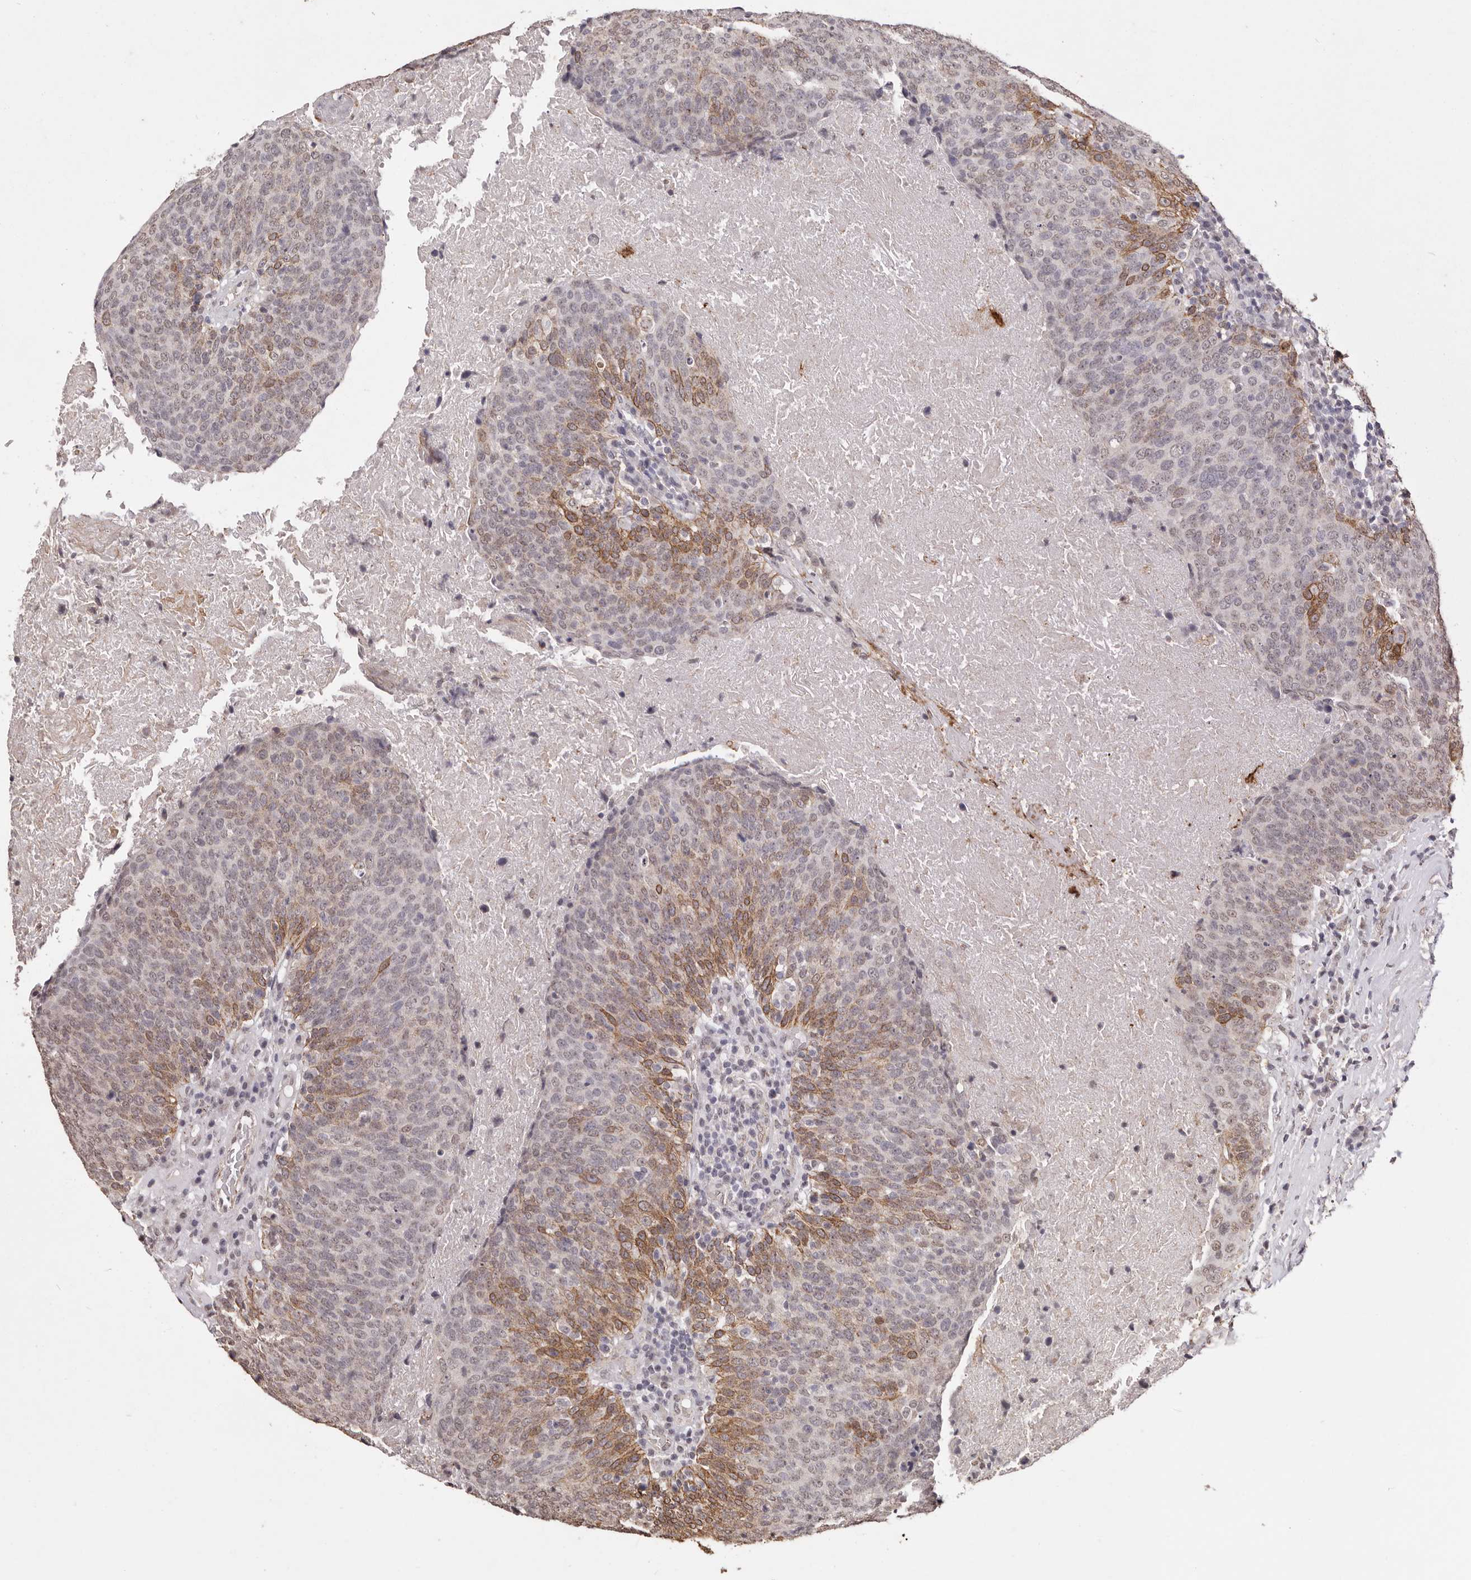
{"staining": {"intensity": "moderate", "quantity": "25%-75%", "location": "cytoplasmic/membranous"}, "tissue": "head and neck cancer", "cell_type": "Tumor cells", "image_type": "cancer", "snomed": [{"axis": "morphology", "description": "Squamous cell carcinoma, NOS"}, {"axis": "morphology", "description": "Squamous cell carcinoma, metastatic, NOS"}, {"axis": "topography", "description": "Lymph node"}, {"axis": "topography", "description": "Head-Neck"}], "caption": "Moderate cytoplasmic/membranous expression for a protein is seen in approximately 25%-75% of tumor cells of squamous cell carcinoma (head and neck) using immunohistochemistry (IHC).", "gene": "RPS6KA5", "patient": {"sex": "male", "age": 62}}